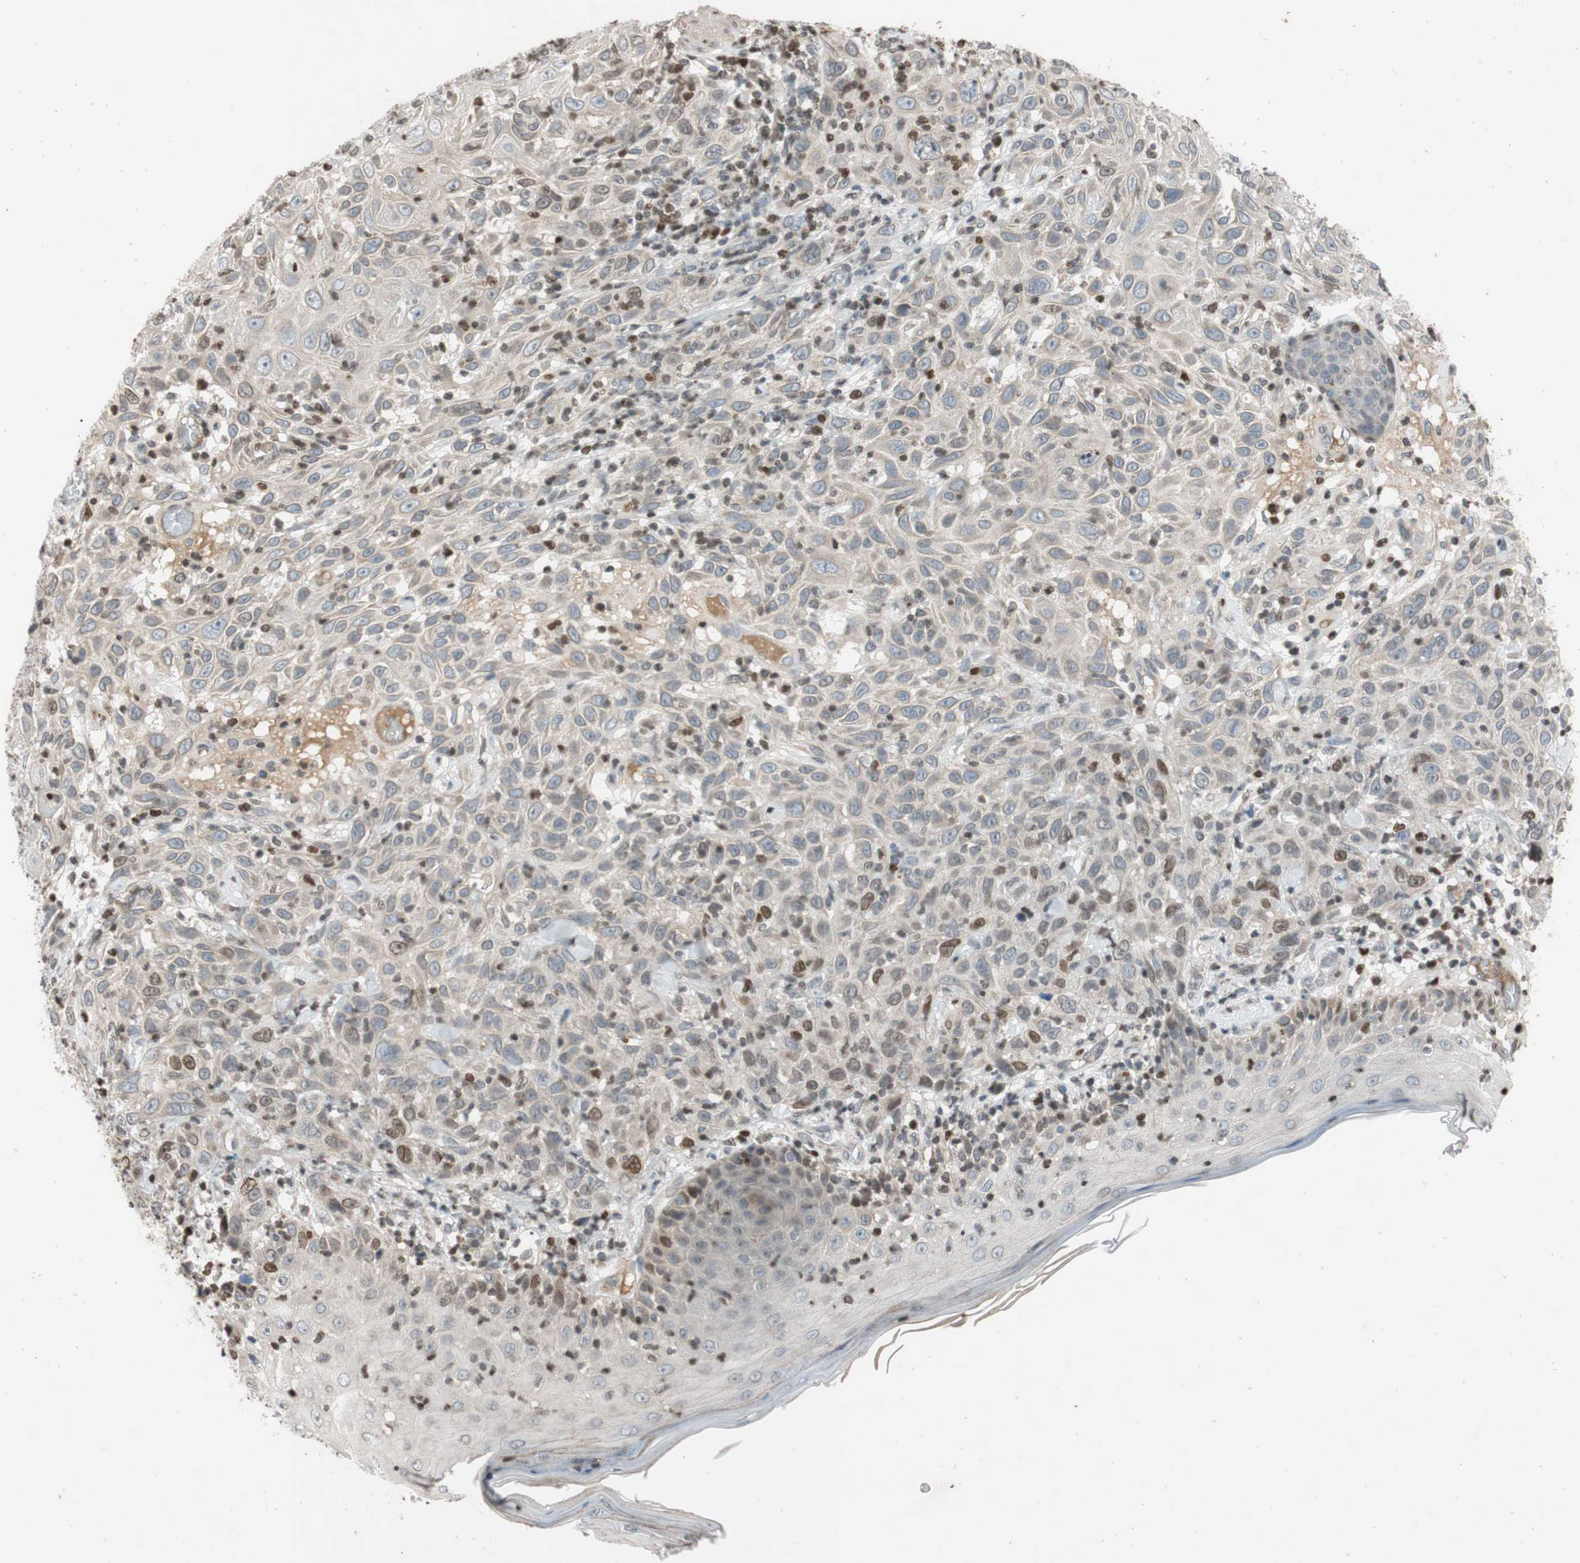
{"staining": {"intensity": "weak", "quantity": "<25%", "location": "nuclear"}, "tissue": "skin cancer", "cell_type": "Tumor cells", "image_type": "cancer", "snomed": [{"axis": "morphology", "description": "Squamous cell carcinoma, NOS"}, {"axis": "topography", "description": "Skin"}], "caption": "Immunohistochemistry (IHC) of skin cancer displays no staining in tumor cells.", "gene": "MCM6", "patient": {"sex": "female", "age": 88}}